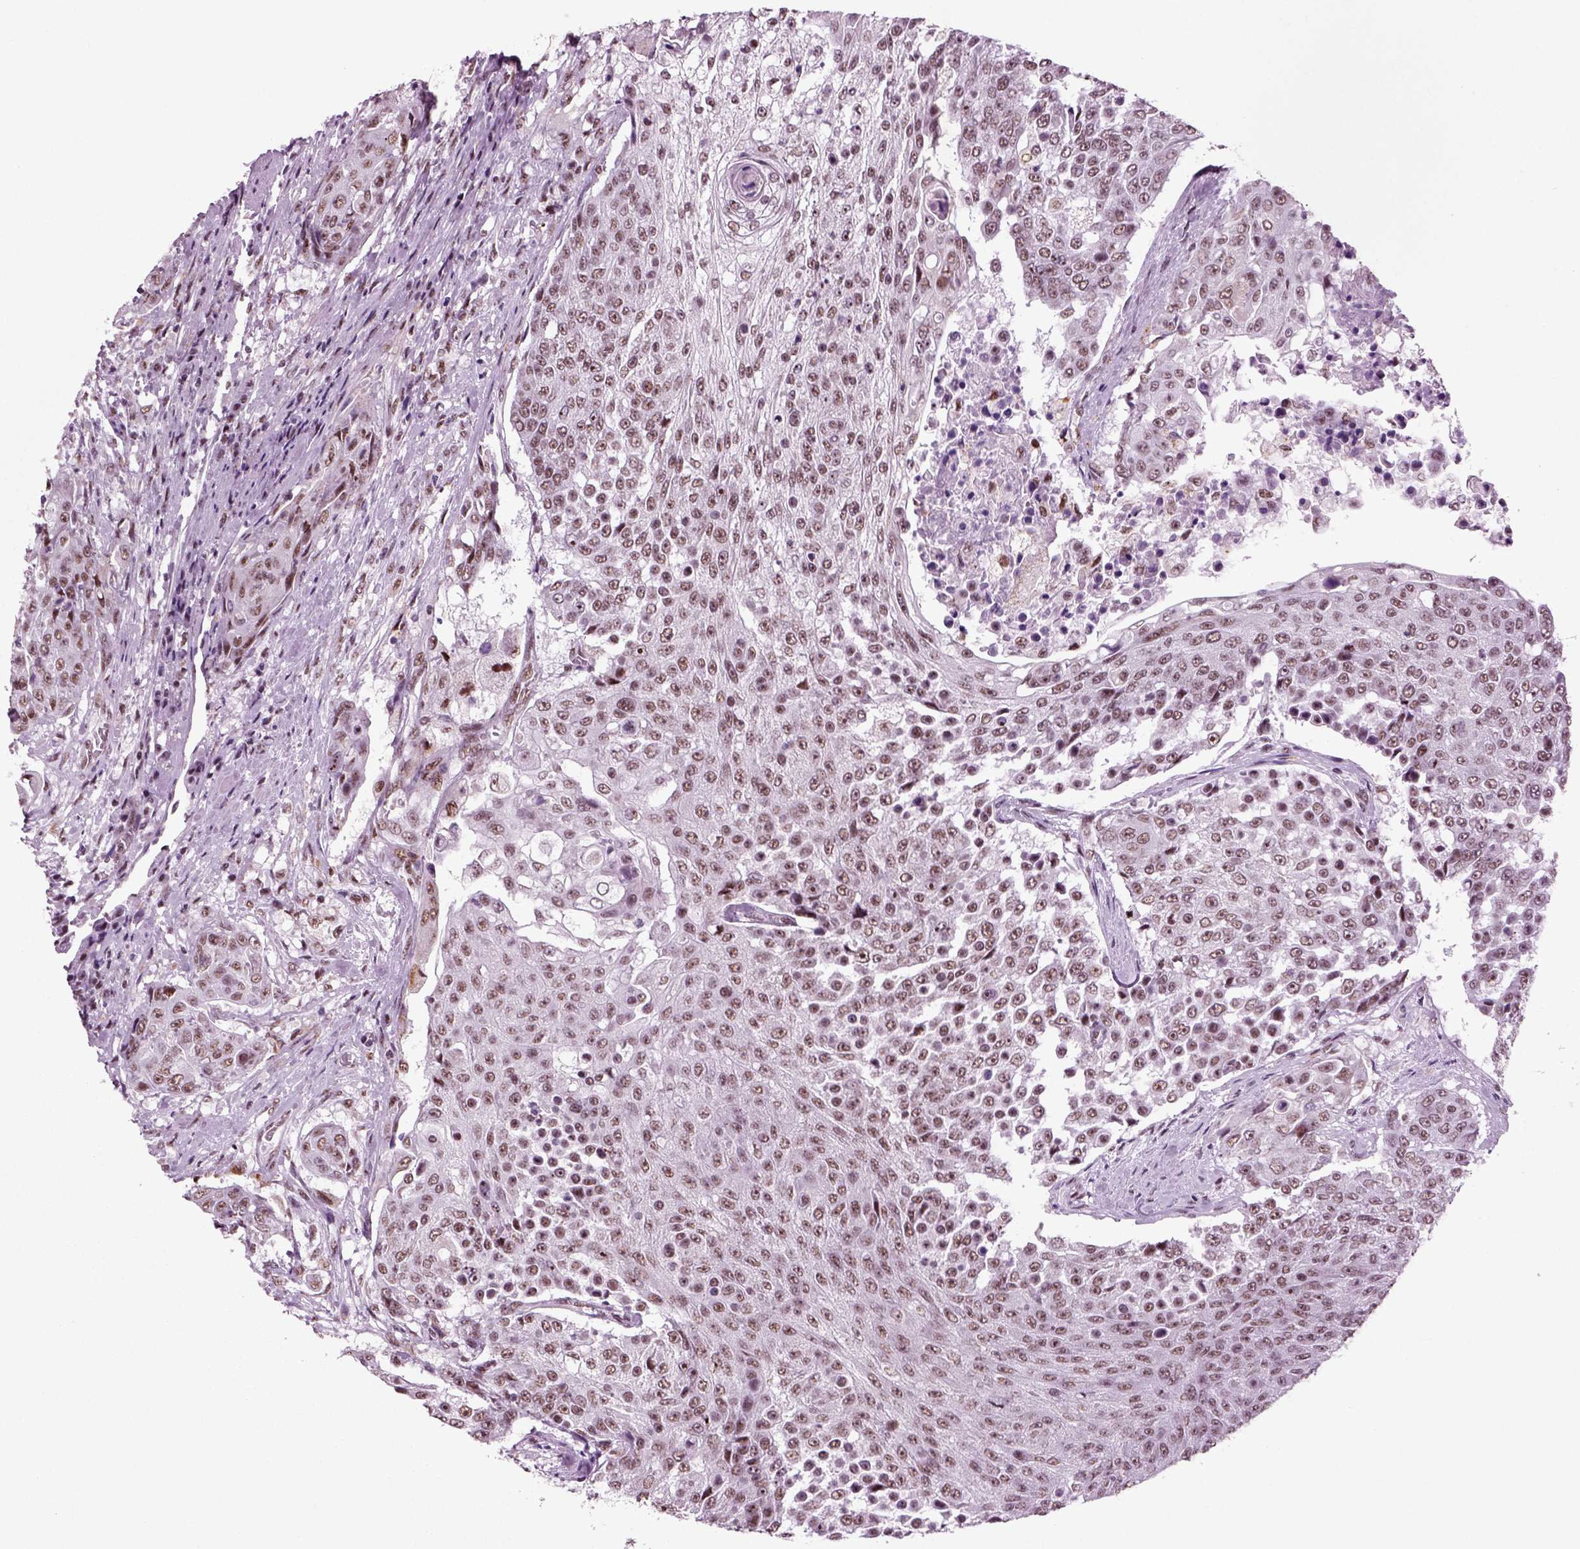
{"staining": {"intensity": "weak", "quantity": ">75%", "location": "nuclear"}, "tissue": "urothelial cancer", "cell_type": "Tumor cells", "image_type": "cancer", "snomed": [{"axis": "morphology", "description": "Urothelial carcinoma, High grade"}, {"axis": "topography", "description": "Urinary bladder"}], "caption": "Weak nuclear protein staining is seen in approximately >75% of tumor cells in urothelial cancer.", "gene": "RCOR3", "patient": {"sex": "female", "age": 63}}